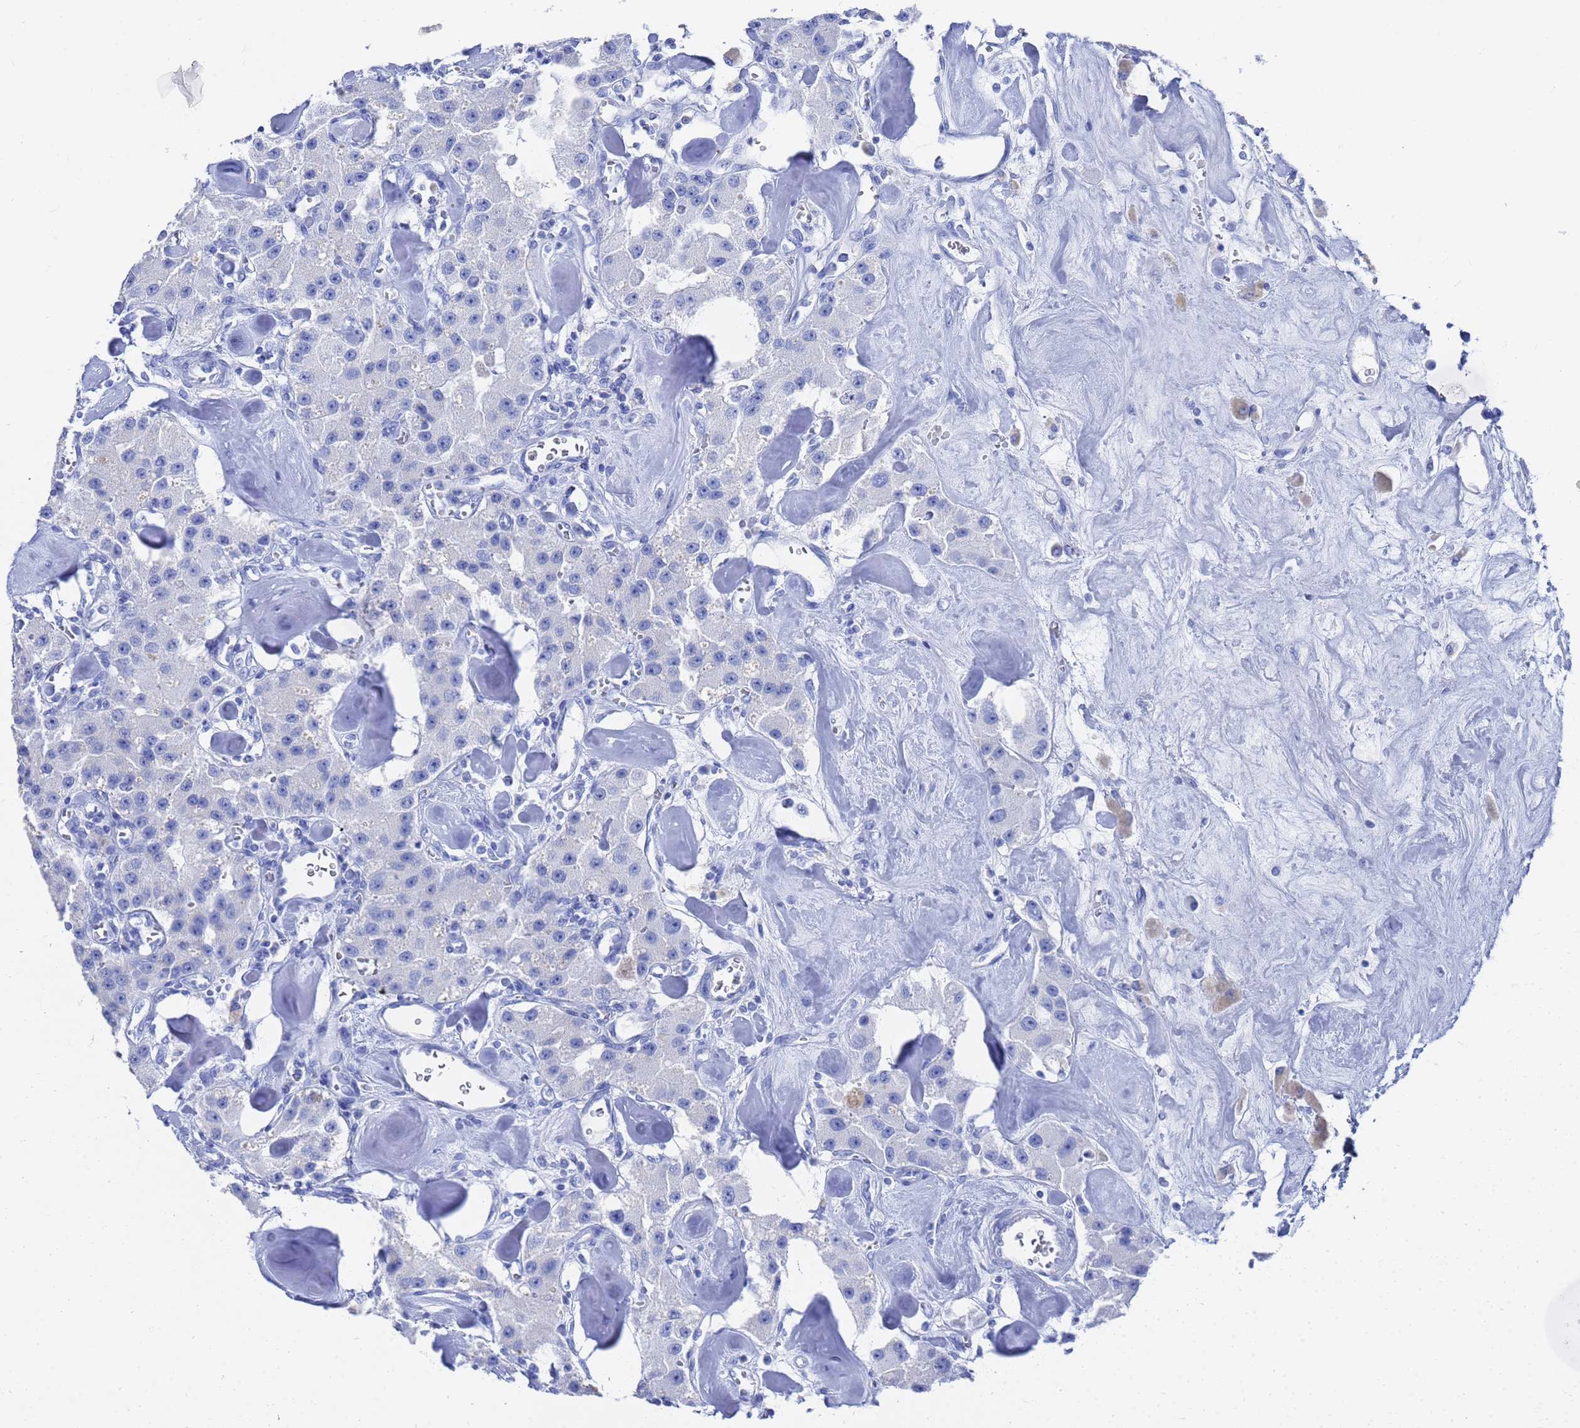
{"staining": {"intensity": "negative", "quantity": "none", "location": "none"}, "tissue": "carcinoid", "cell_type": "Tumor cells", "image_type": "cancer", "snomed": [{"axis": "morphology", "description": "Carcinoid, malignant, NOS"}, {"axis": "topography", "description": "Pancreas"}], "caption": "A high-resolution micrograph shows immunohistochemistry (IHC) staining of carcinoid (malignant), which reveals no significant staining in tumor cells.", "gene": "GGT1", "patient": {"sex": "male", "age": 41}}